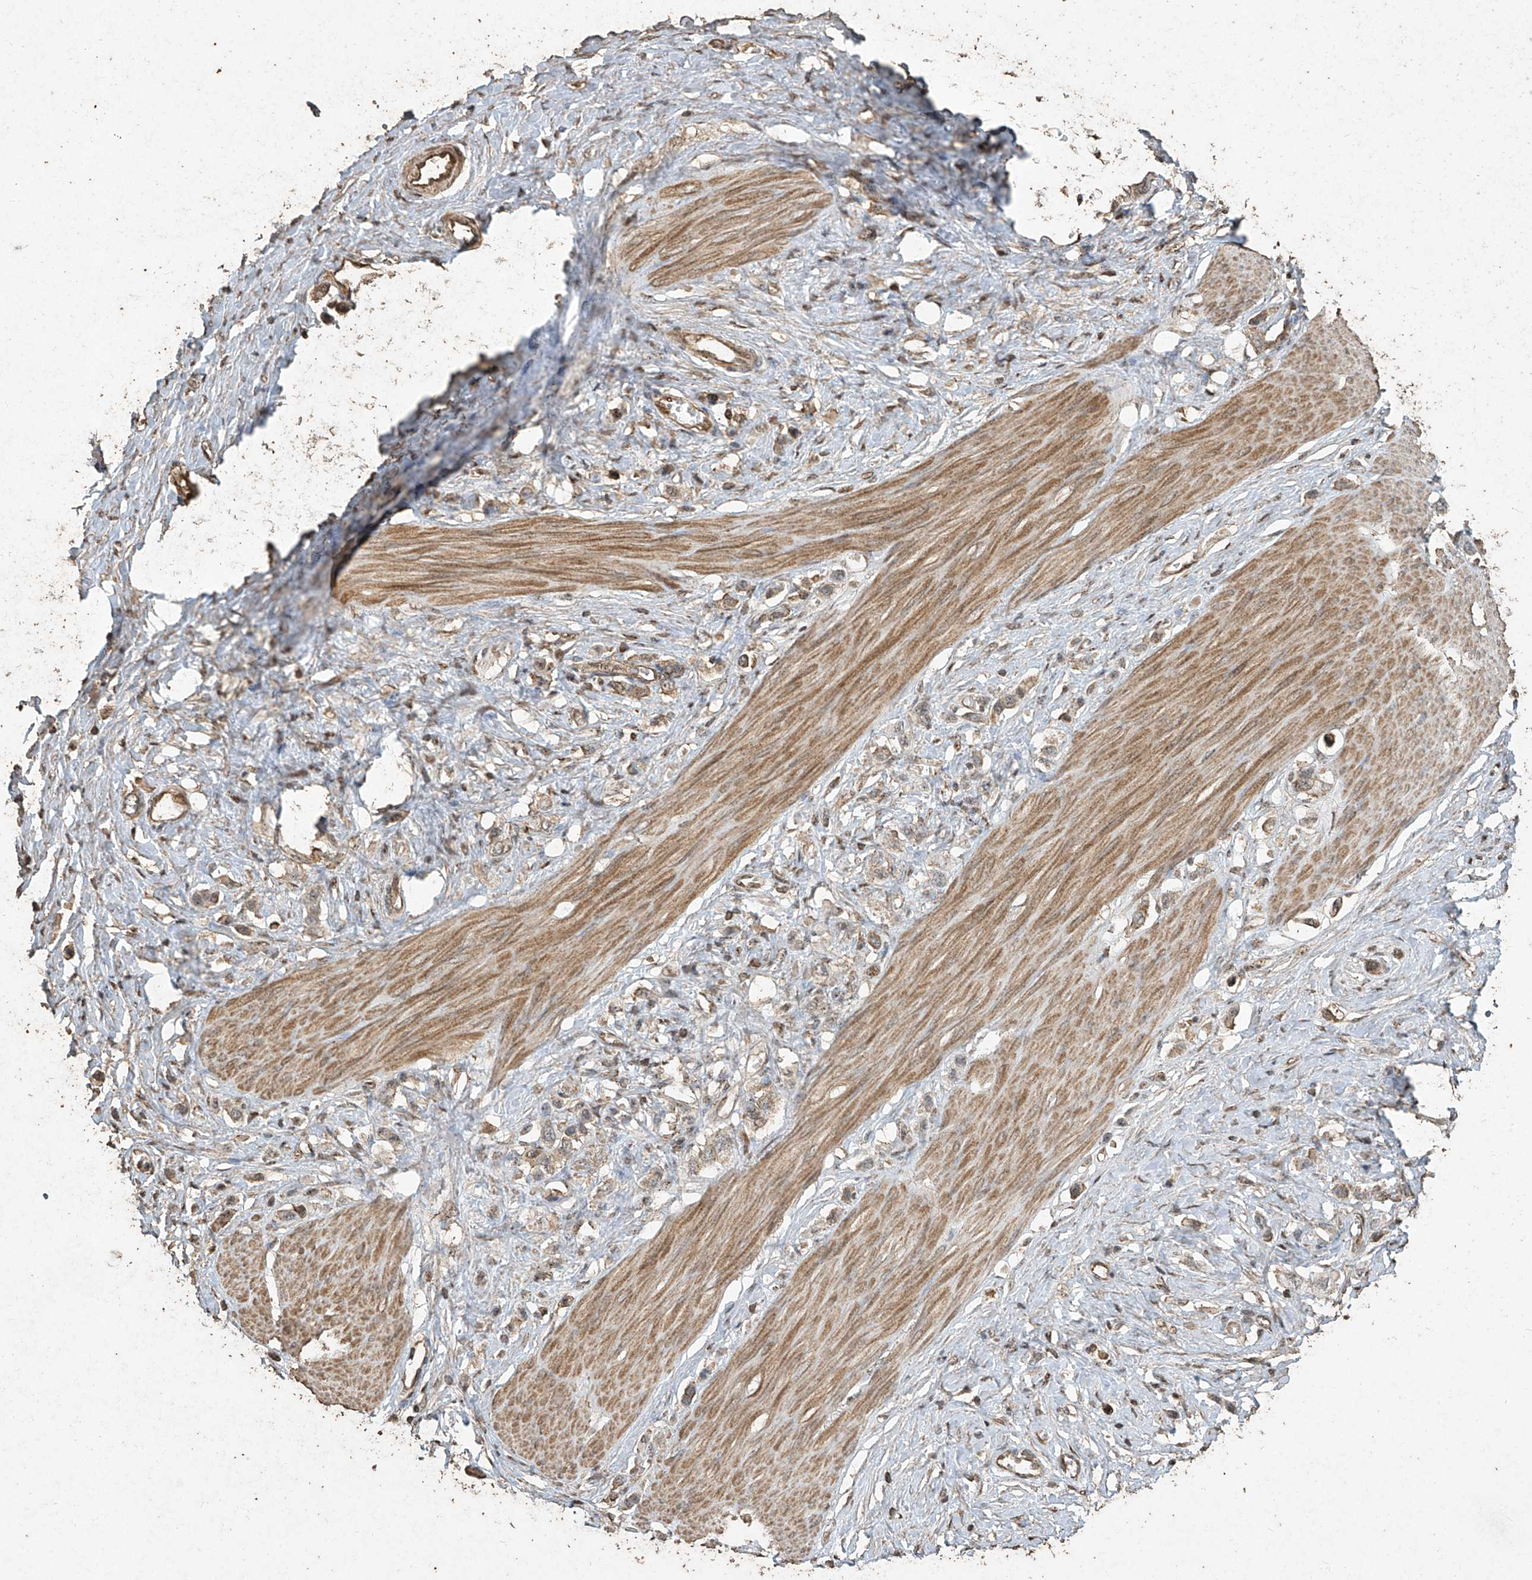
{"staining": {"intensity": "weak", "quantity": "<25%", "location": "cytoplasmic/membranous"}, "tissue": "stomach cancer", "cell_type": "Tumor cells", "image_type": "cancer", "snomed": [{"axis": "morphology", "description": "Adenocarcinoma, NOS"}, {"axis": "topography", "description": "Stomach"}], "caption": "Photomicrograph shows no significant protein positivity in tumor cells of stomach adenocarcinoma. Nuclei are stained in blue.", "gene": "ERBB3", "patient": {"sex": "female", "age": 65}}